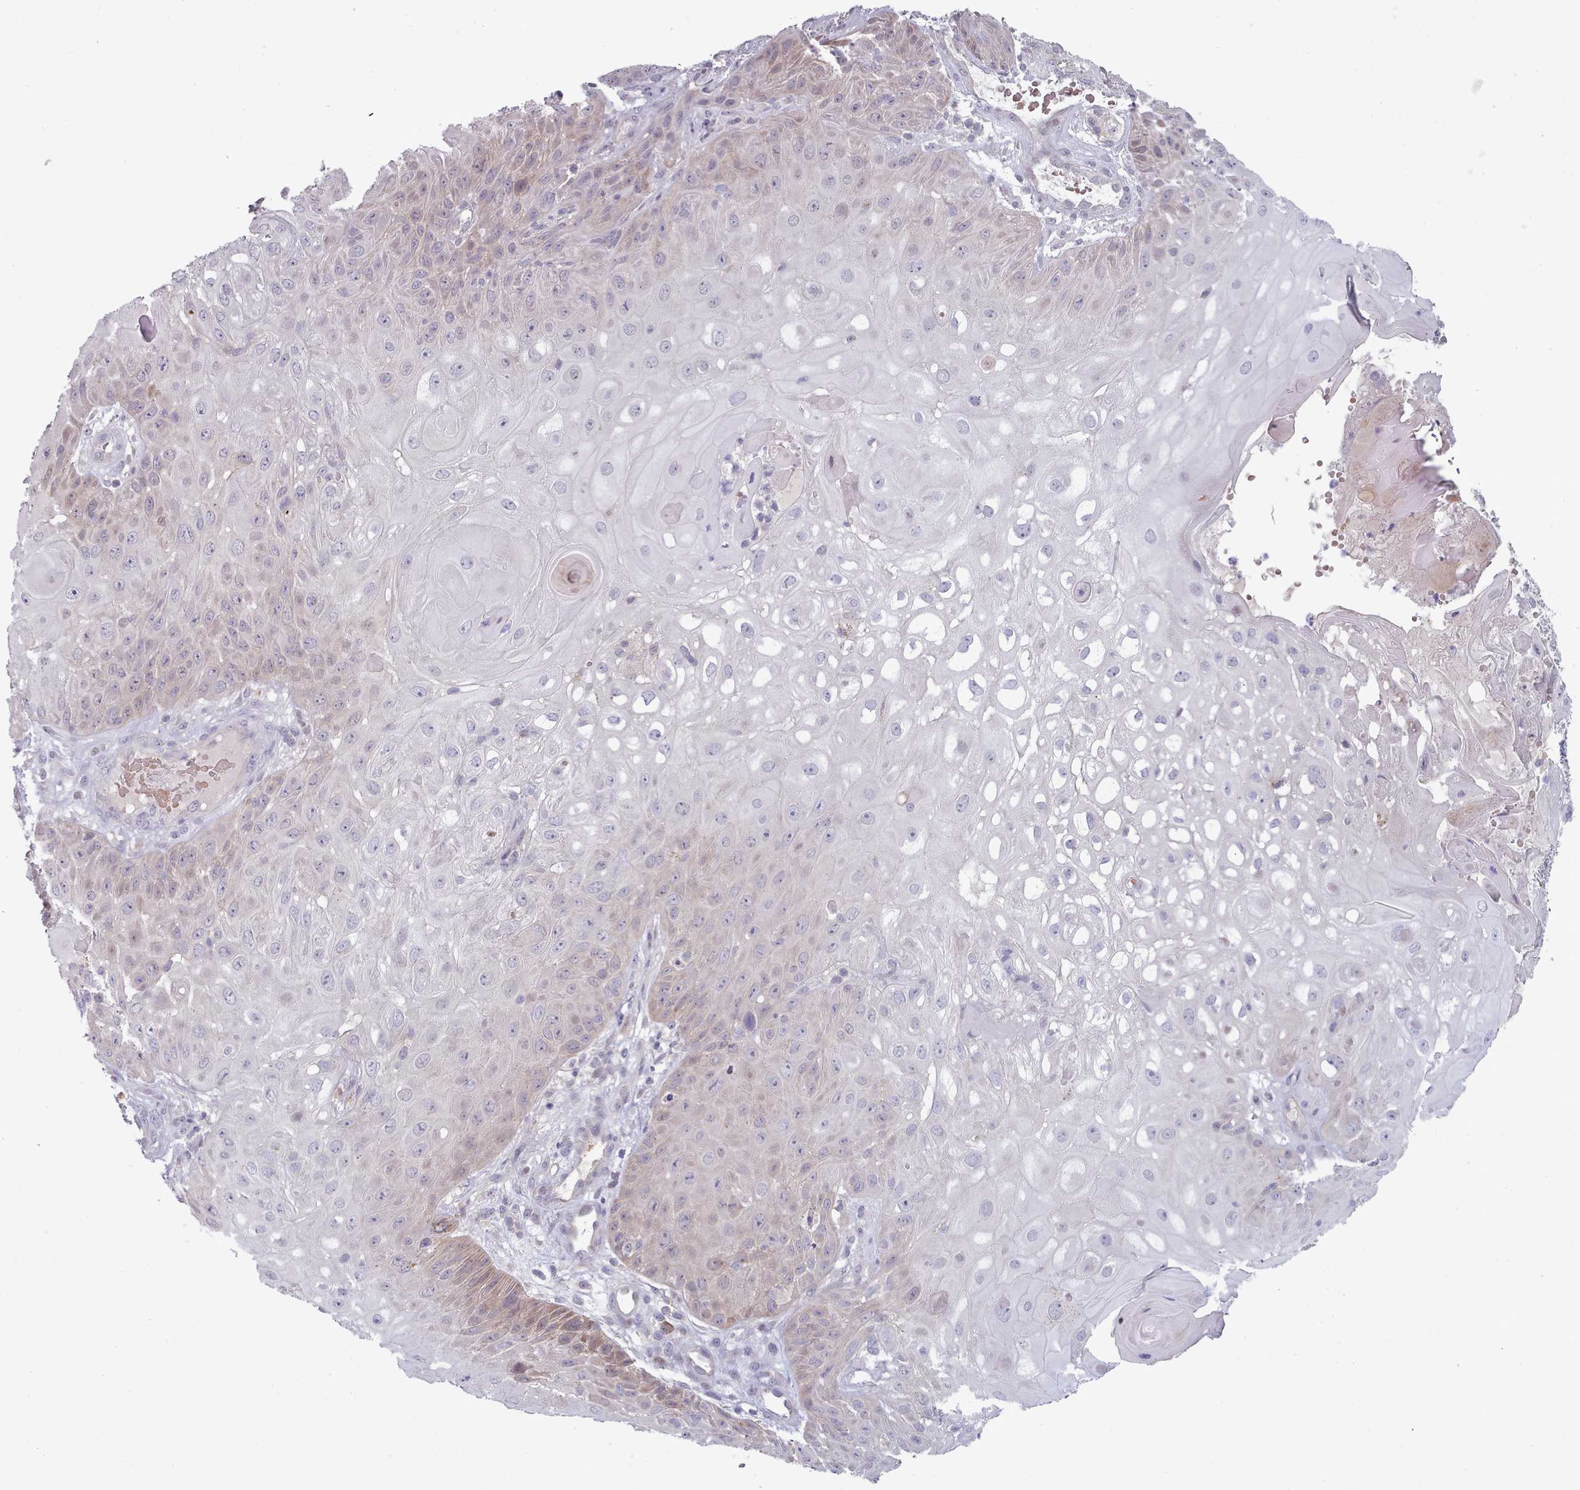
{"staining": {"intensity": "negative", "quantity": "none", "location": "none"}, "tissue": "skin cancer", "cell_type": "Tumor cells", "image_type": "cancer", "snomed": [{"axis": "morphology", "description": "Normal tissue, NOS"}, {"axis": "morphology", "description": "Squamous cell carcinoma, NOS"}, {"axis": "topography", "description": "Skin"}, {"axis": "topography", "description": "Cartilage tissue"}], "caption": "Skin cancer was stained to show a protein in brown. There is no significant staining in tumor cells.", "gene": "CLNS1A", "patient": {"sex": "female", "age": 79}}